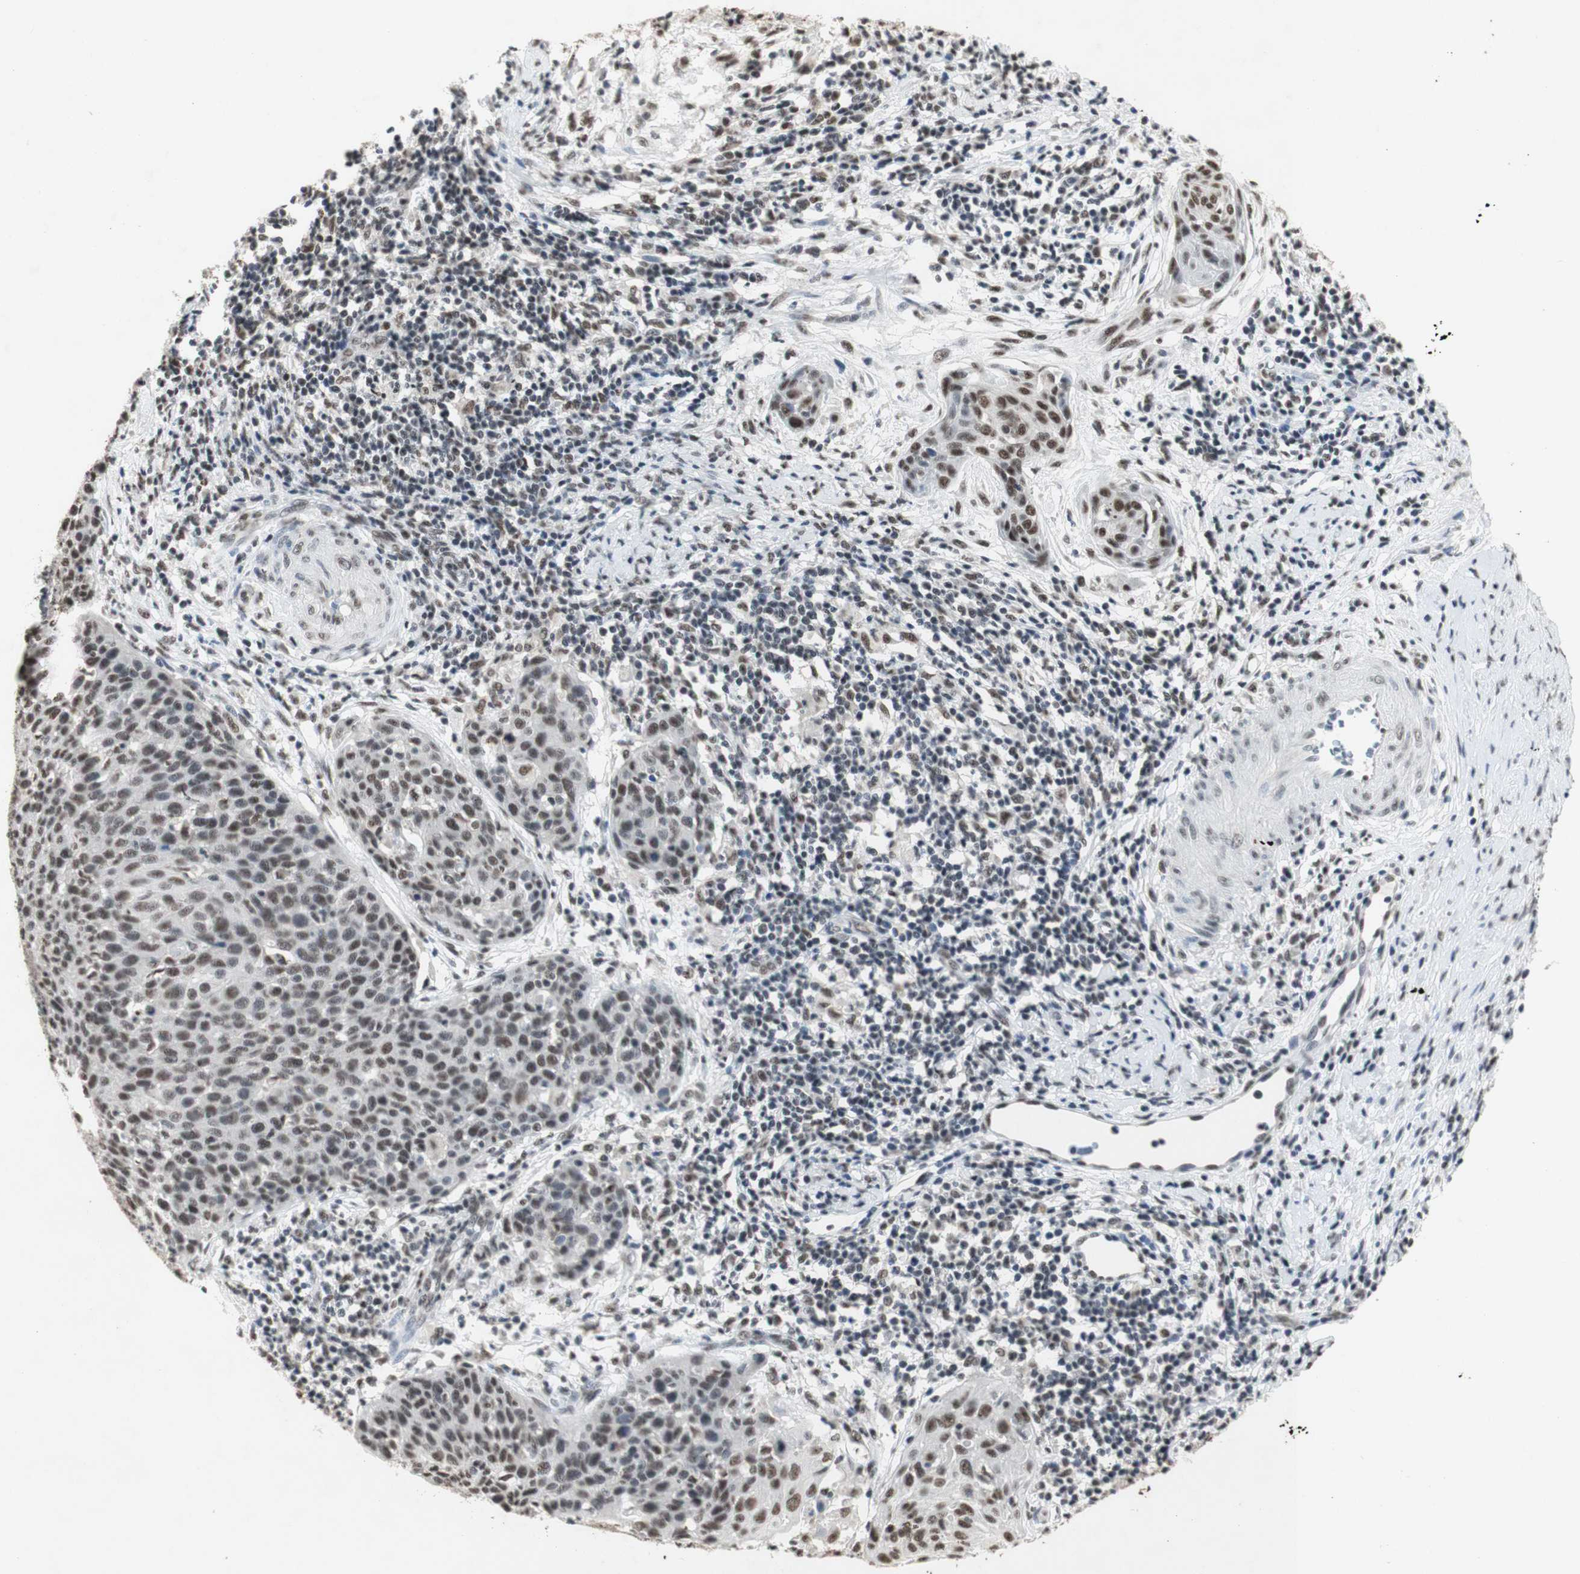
{"staining": {"intensity": "moderate", "quantity": ">75%", "location": "nuclear"}, "tissue": "cervical cancer", "cell_type": "Tumor cells", "image_type": "cancer", "snomed": [{"axis": "morphology", "description": "Squamous cell carcinoma, NOS"}, {"axis": "topography", "description": "Cervix"}], "caption": "A histopathology image of human squamous cell carcinoma (cervical) stained for a protein demonstrates moderate nuclear brown staining in tumor cells.", "gene": "SNRPB", "patient": {"sex": "female", "age": 38}}